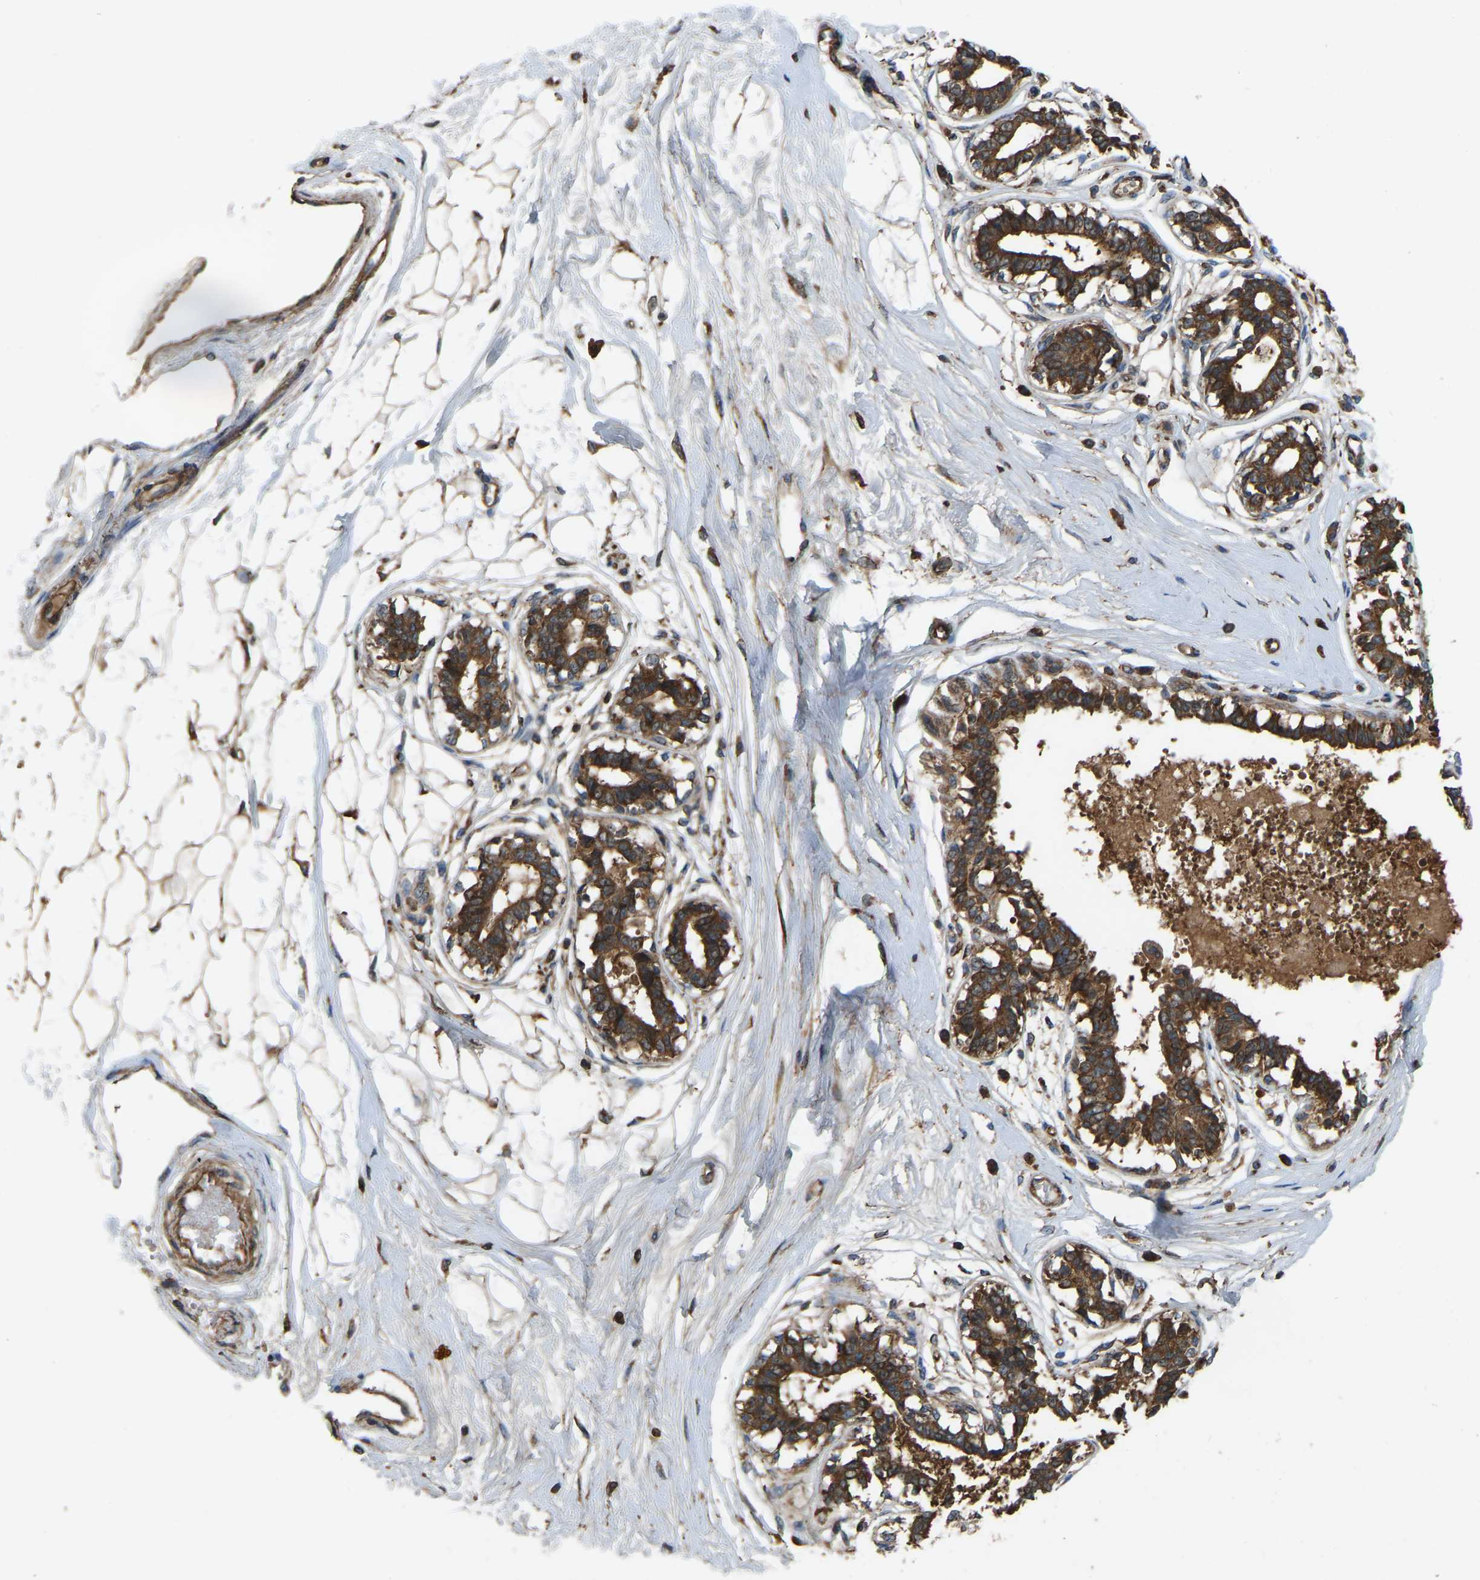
{"staining": {"intensity": "moderate", "quantity": ">75%", "location": "cytoplasmic/membranous"}, "tissue": "breast", "cell_type": "Adipocytes", "image_type": "normal", "snomed": [{"axis": "morphology", "description": "Normal tissue, NOS"}, {"axis": "topography", "description": "Breast"}], "caption": "Immunohistochemical staining of unremarkable breast shows moderate cytoplasmic/membranous protein positivity in approximately >75% of adipocytes.", "gene": "SAMD9L", "patient": {"sex": "female", "age": 45}}